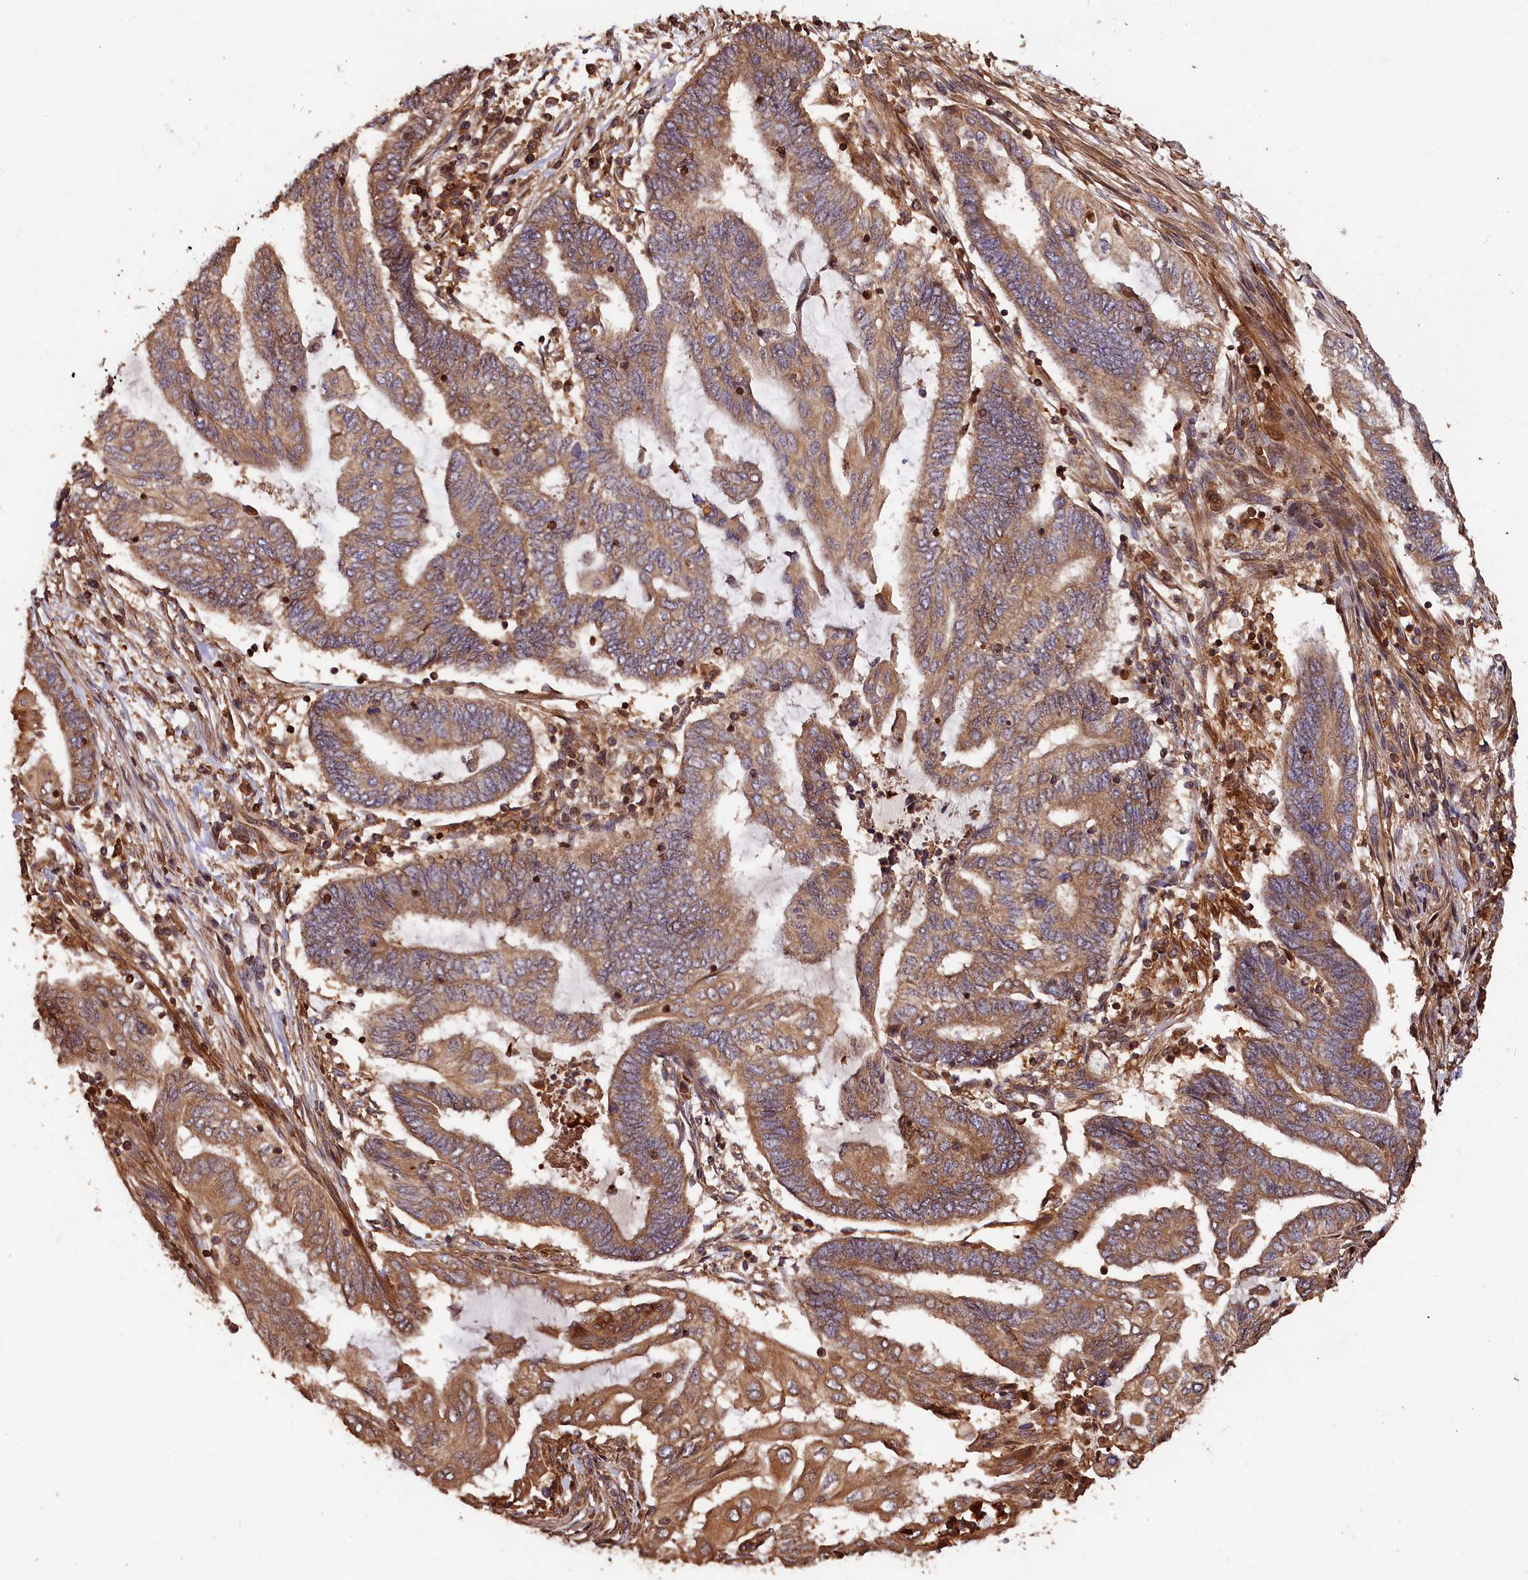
{"staining": {"intensity": "moderate", "quantity": ">75%", "location": "cytoplasmic/membranous"}, "tissue": "endometrial cancer", "cell_type": "Tumor cells", "image_type": "cancer", "snomed": [{"axis": "morphology", "description": "Adenocarcinoma, NOS"}, {"axis": "topography", "description": "Uterus"}, {"axis": "topography", "description": "Endometrium"}], "caption": "DAB immunohistochemical staining of adenocarcinoma (endometrial) displays moderate cytoplasmic/membranous protein positivity in about >75% of tumor cells.", "gene": "HMOX2", "patient": {"sex": "female", "age": 70}}